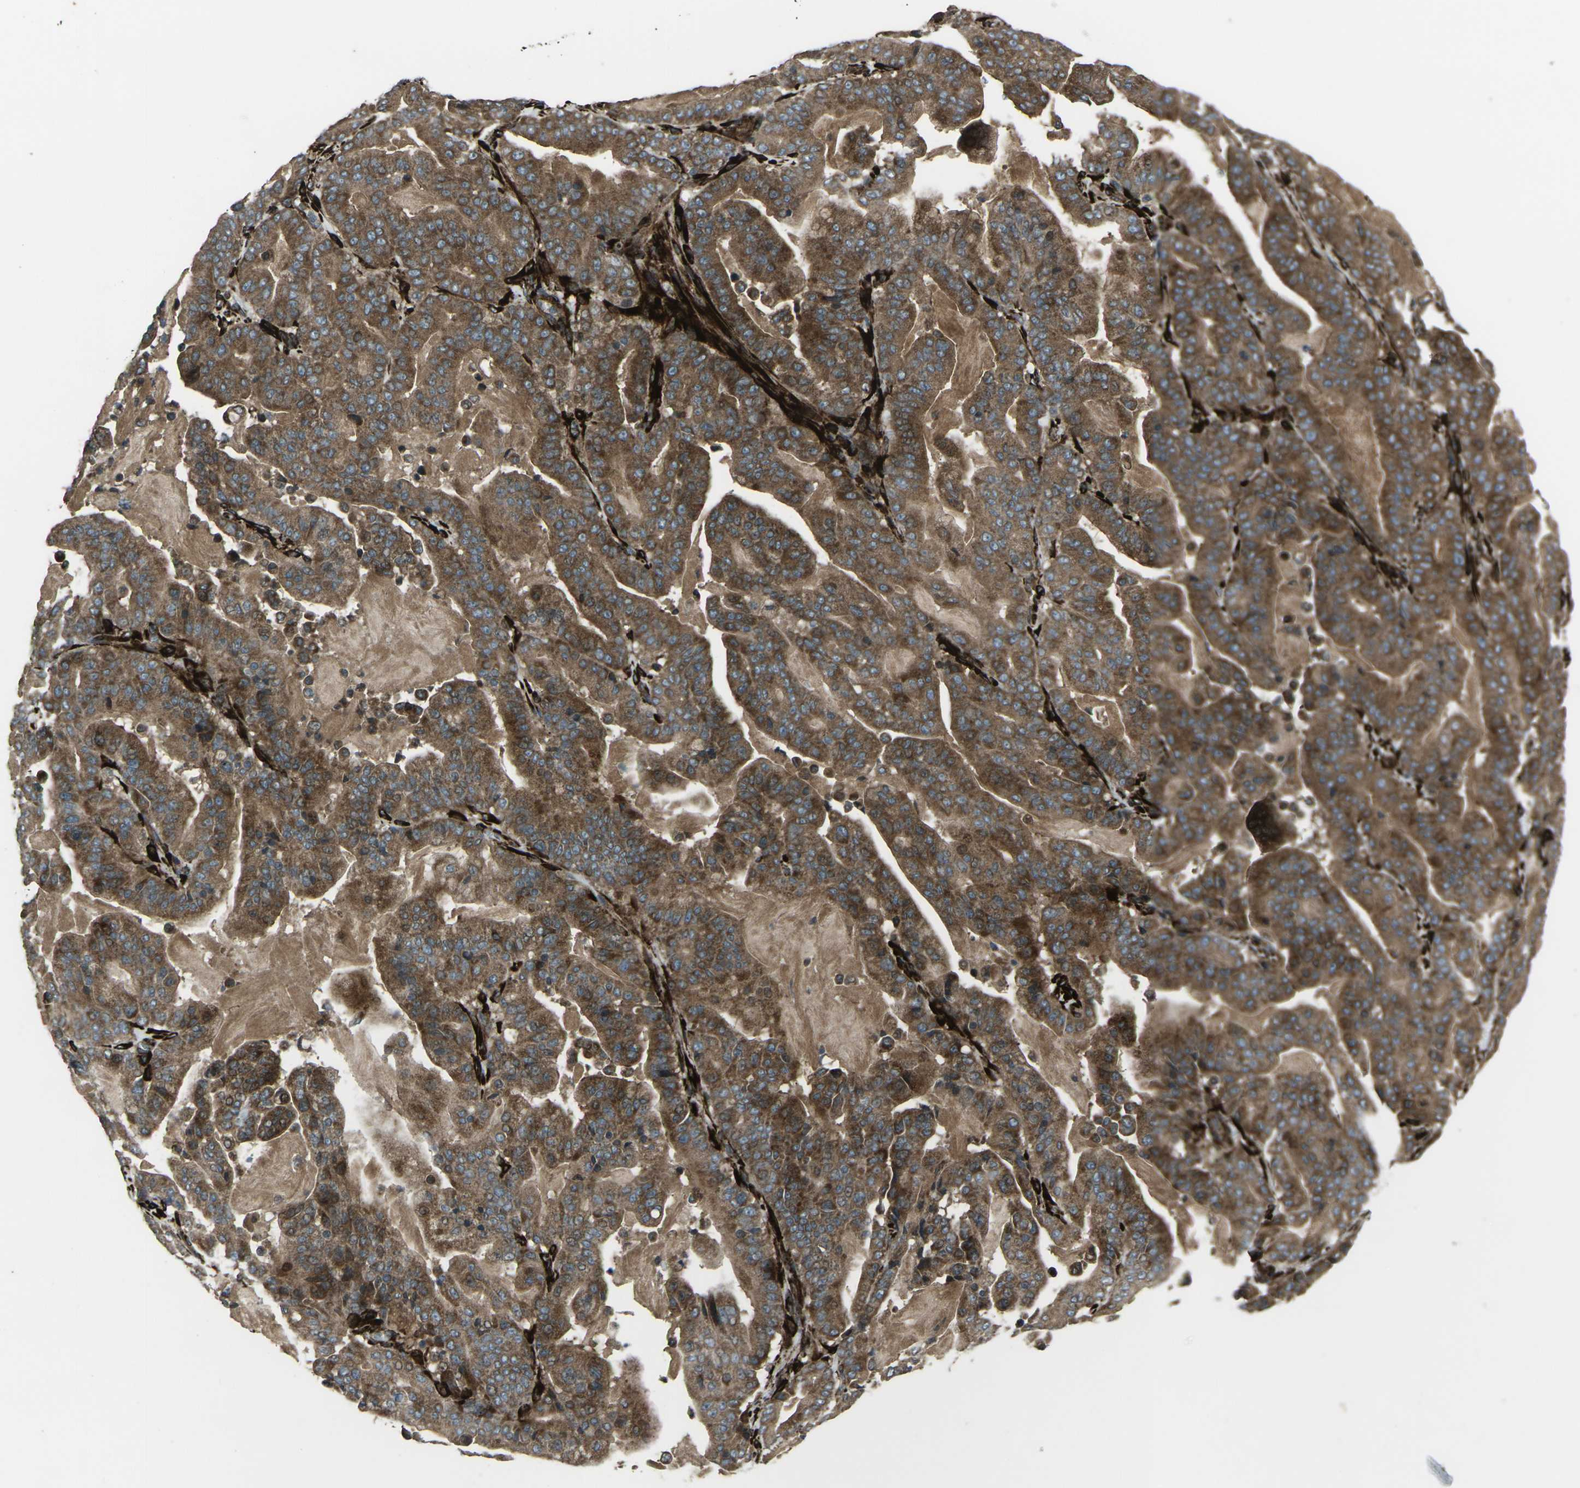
{"staining": {"intensity": "moderate", "quantity": ">75%", "location": "cytoplasmic/membranous"}, "tissue": "pancreatic cancer", "cell_type": "Tumor cells", "image_type": "cancer", "snomed": [{"axis": "morphology", "description": "Adenocarcinoma, NOS"}, {"axis": "topography", "description": "Pancreas"}], "caption": "Immunohistochemistry (IHC) image of human pancreatic adenocarcinoma stained for a protein (brown), which shows medium levels of moderate cytoplasmic/membranous positivity in approximately >75% of tumor cells.", "gene": "LSMEM1", "patient": {"sex": "male", "age": 63}}